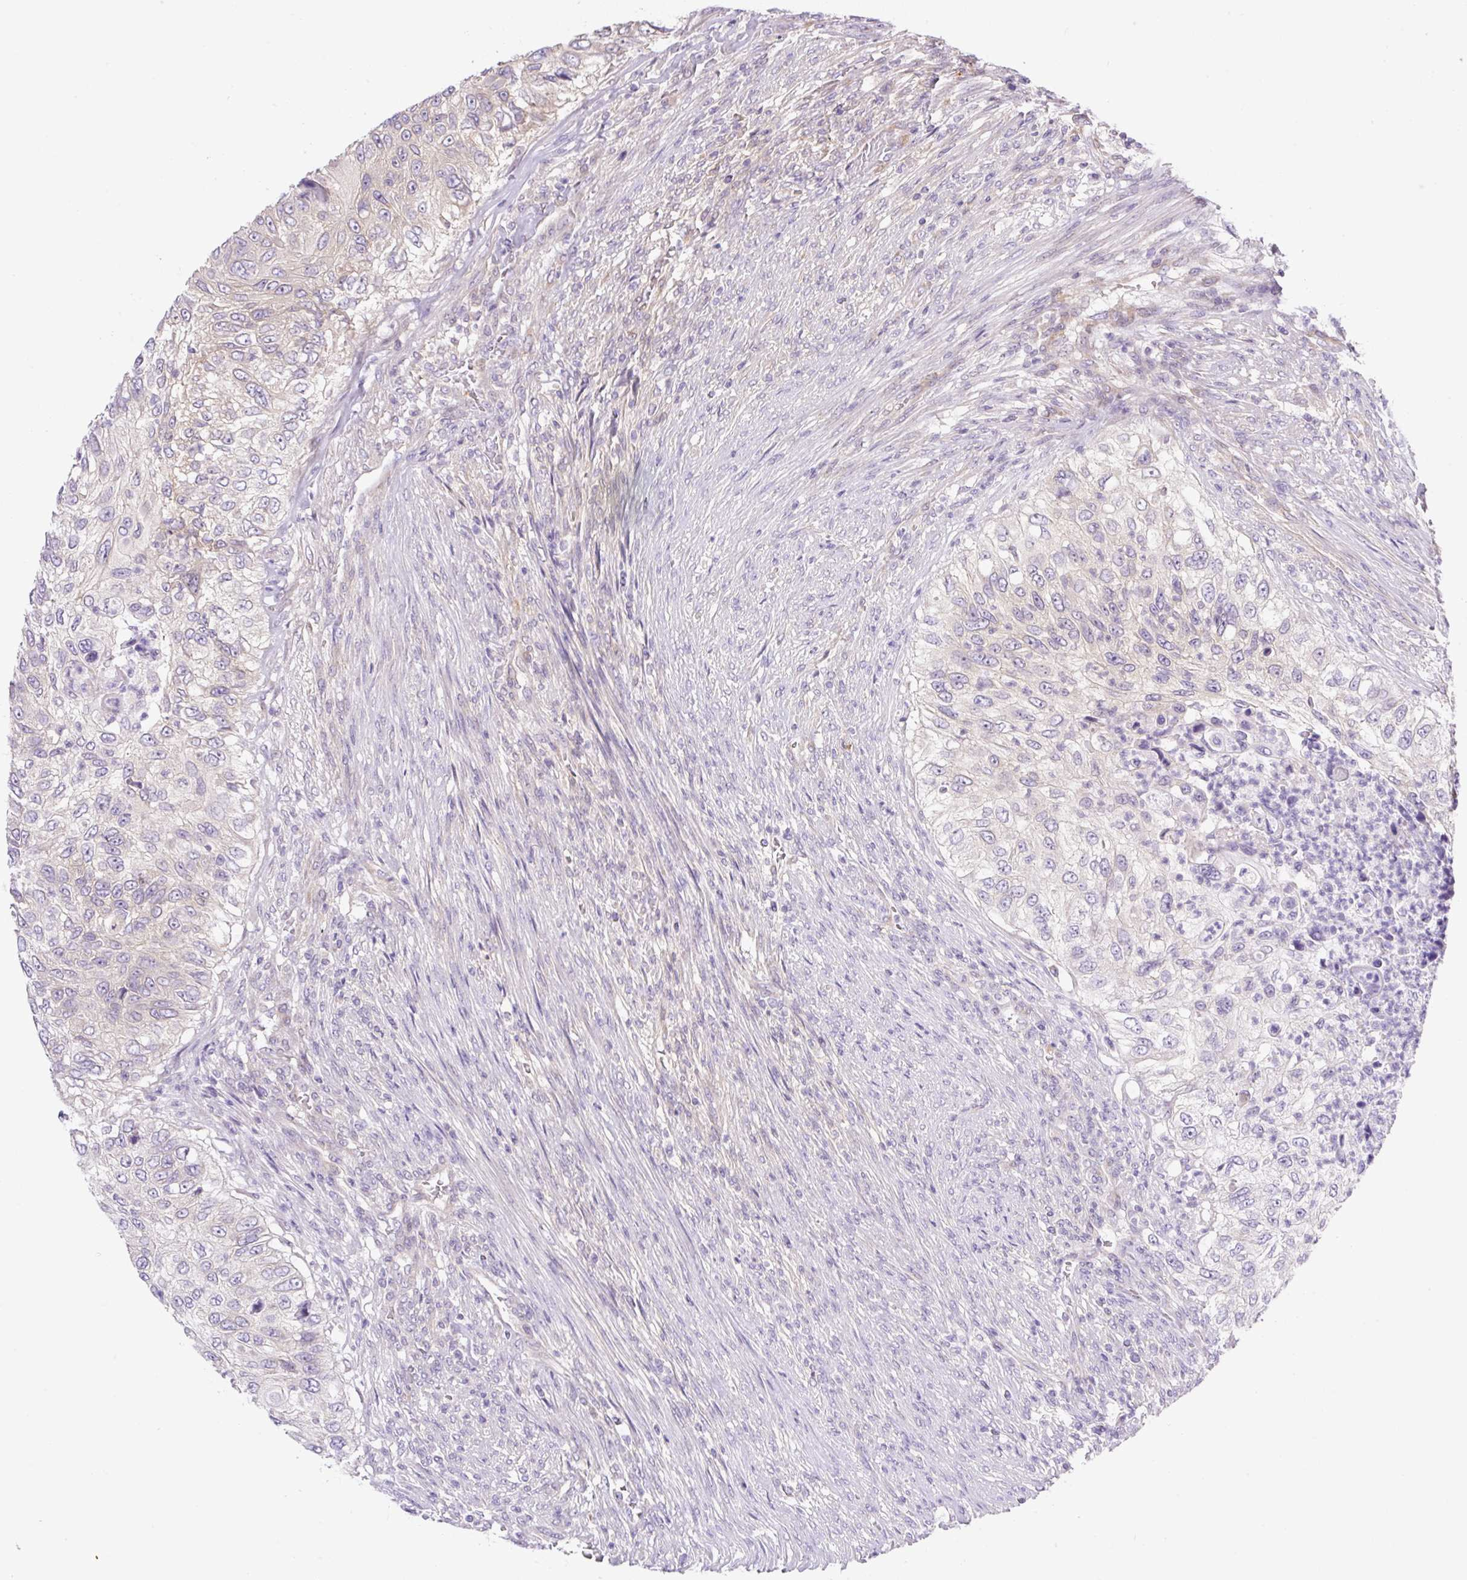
{"staining": {"intensity": "negative", "quantity": "none", "location": "none"}, "tissue": "urothelial cancer", "cell_type": "Tumor cells", "image_type": "cancer", "snomed": [{"axis": "morphology", "description": "Urothelial carcinoma, High grade"}, {"axis": "topography", "description": "Urinary bladder"}], "caption": "The photomicrograph shows no staining of tumor cells in high-grade urothelial carcinoma.", "gene": "CAMK2B", "patient": {"sex": "female", "age": 60}}